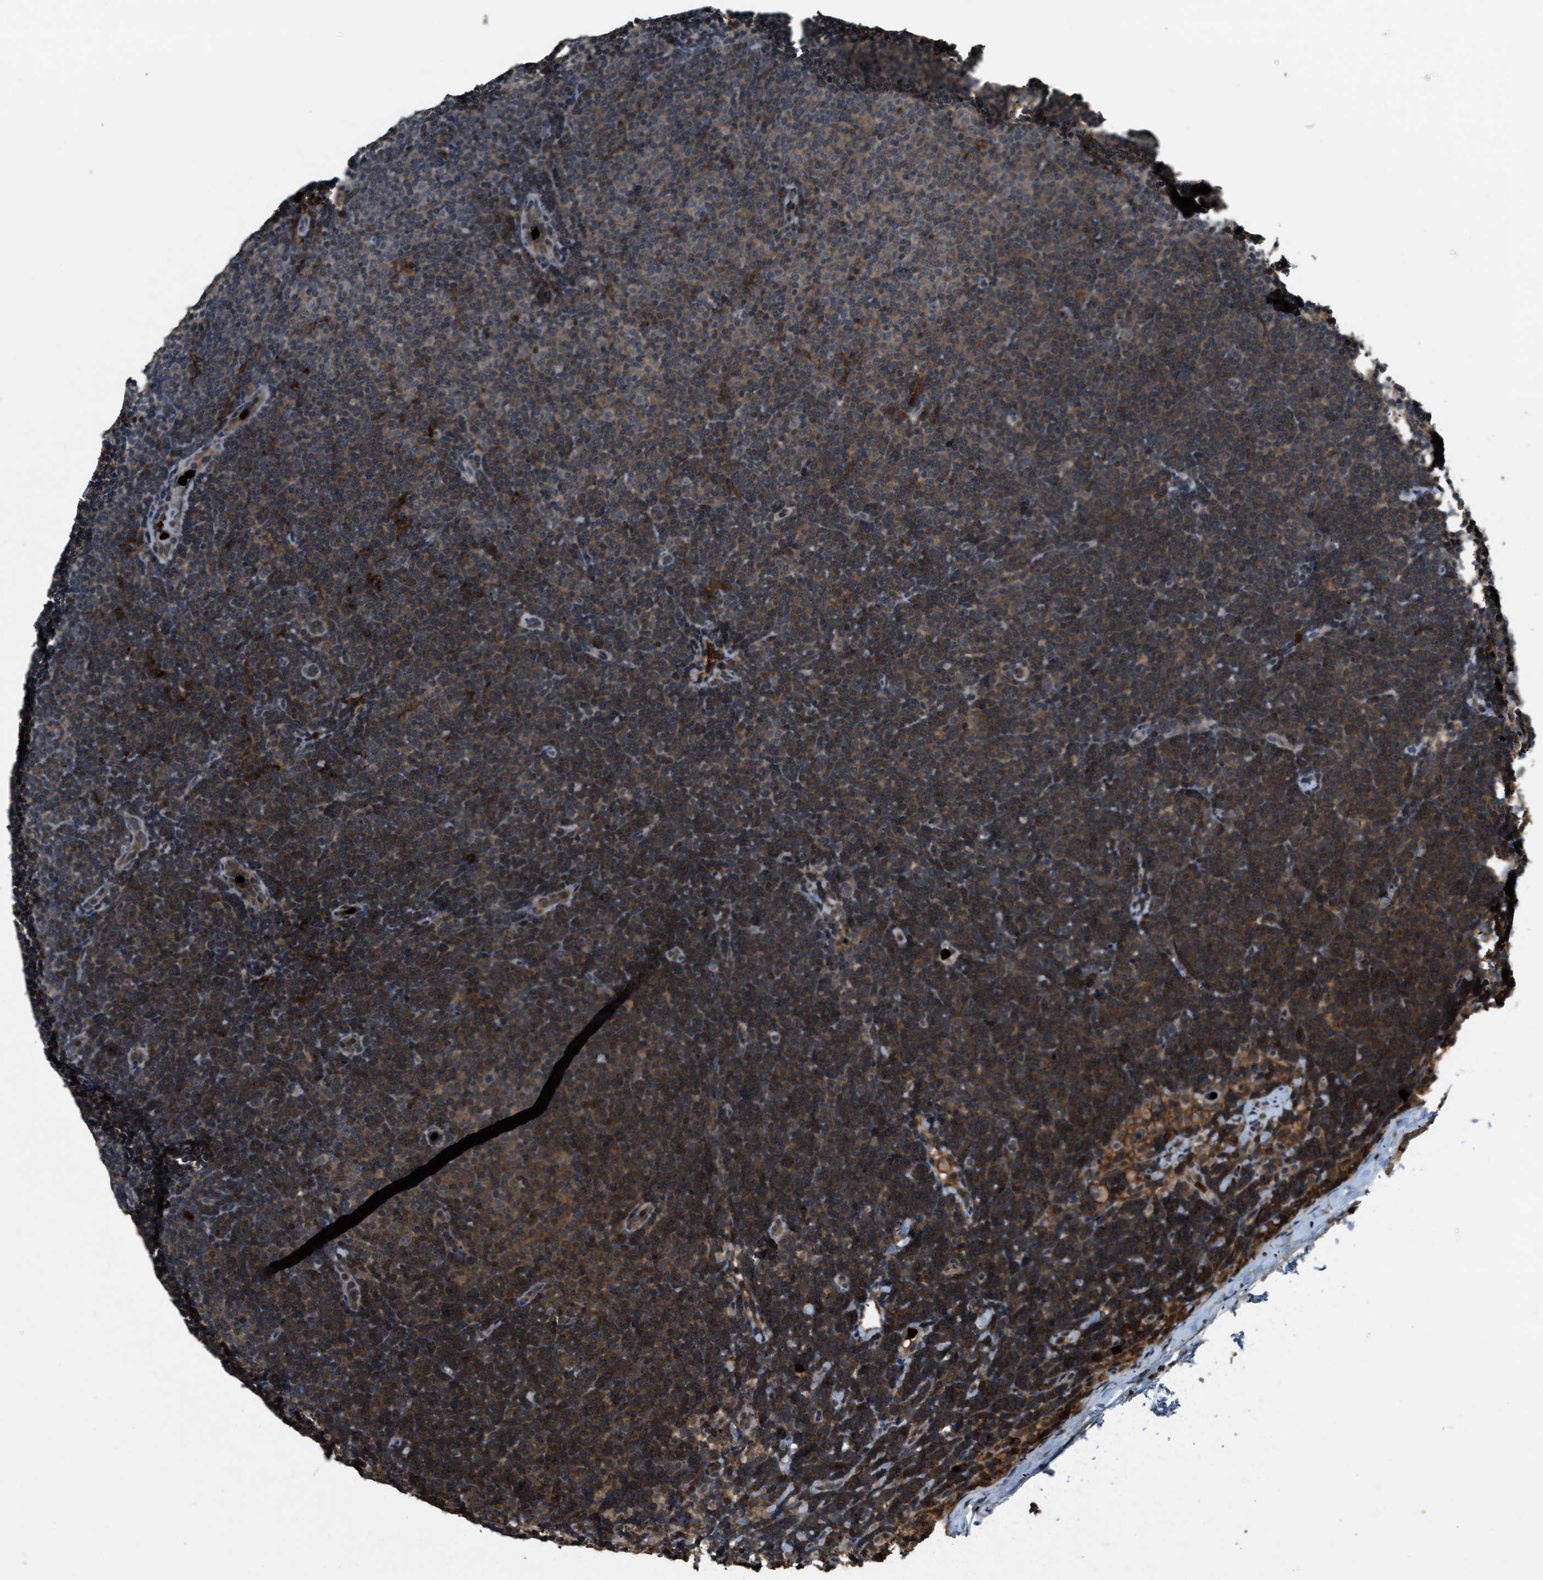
{"staining": {"intensity": "moderate", "quantity": ">75%", "location": "cytoplasmic/membranous"}, "tissue": "lymphoma", "cell_type": "Tumor cells", "image_type": "cancer", "snomed": [{"axis": "morphology", "description": "Malignant lymphoma, non-Hodgkin's type, Low grade"}, {"axis": "topography", "description": "Lymph node"}], "caption": "Human lymphoma stained for a protein (brown) displays moderate cytoplasmic/membranous positive positivity in about >75% of tumor cells.", "gene": "RNF141", "patient": {"sex": "female", "age": 53}}